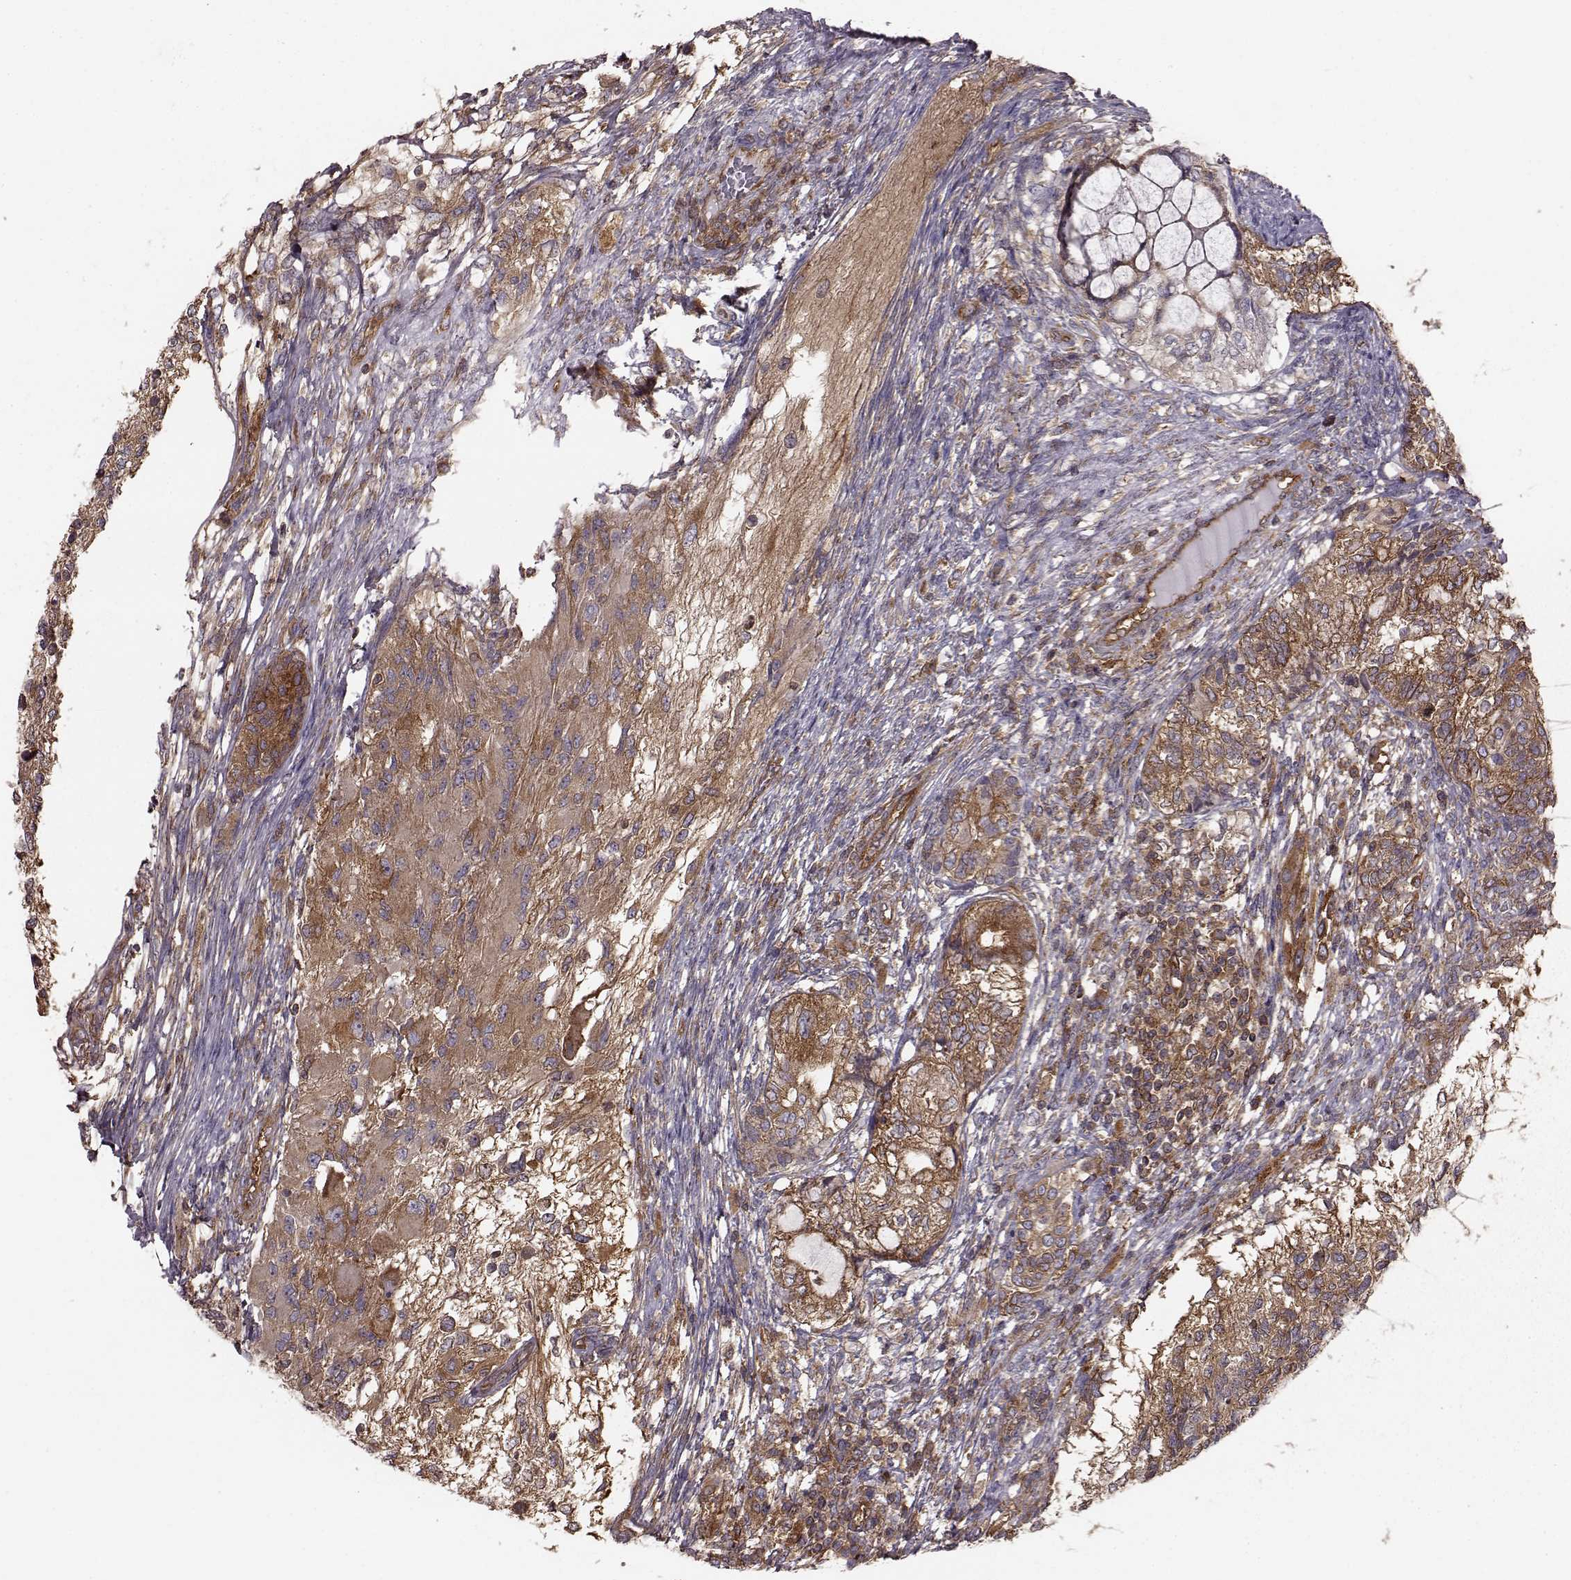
{"staining": {"intensity": "moderate", "quantity": ">75%", "location": "cytoplasmic/membranous"}, "tissue": "testis cancer", "cell_type": "Tumor cells", "image_type": "cancer", "snomed": [{"axis": "morphology", "description": "Seminoma, NOS"}, {"axis": "morphology", "description": "Carcinoma, Embryonal, NOS"}, {"axis": "topography", "description": "Testis"}], "caption": "This image reveals embryonal carcinoma (testis) stained with IHC to label a protein in brown. The cytoplasmic/membranous of tumor cells show moderate positivity for the protein. Nuclei are counter-stained blue.", "gene": "RABGAP1", "patient": {"sex": "male", "age": 41}}